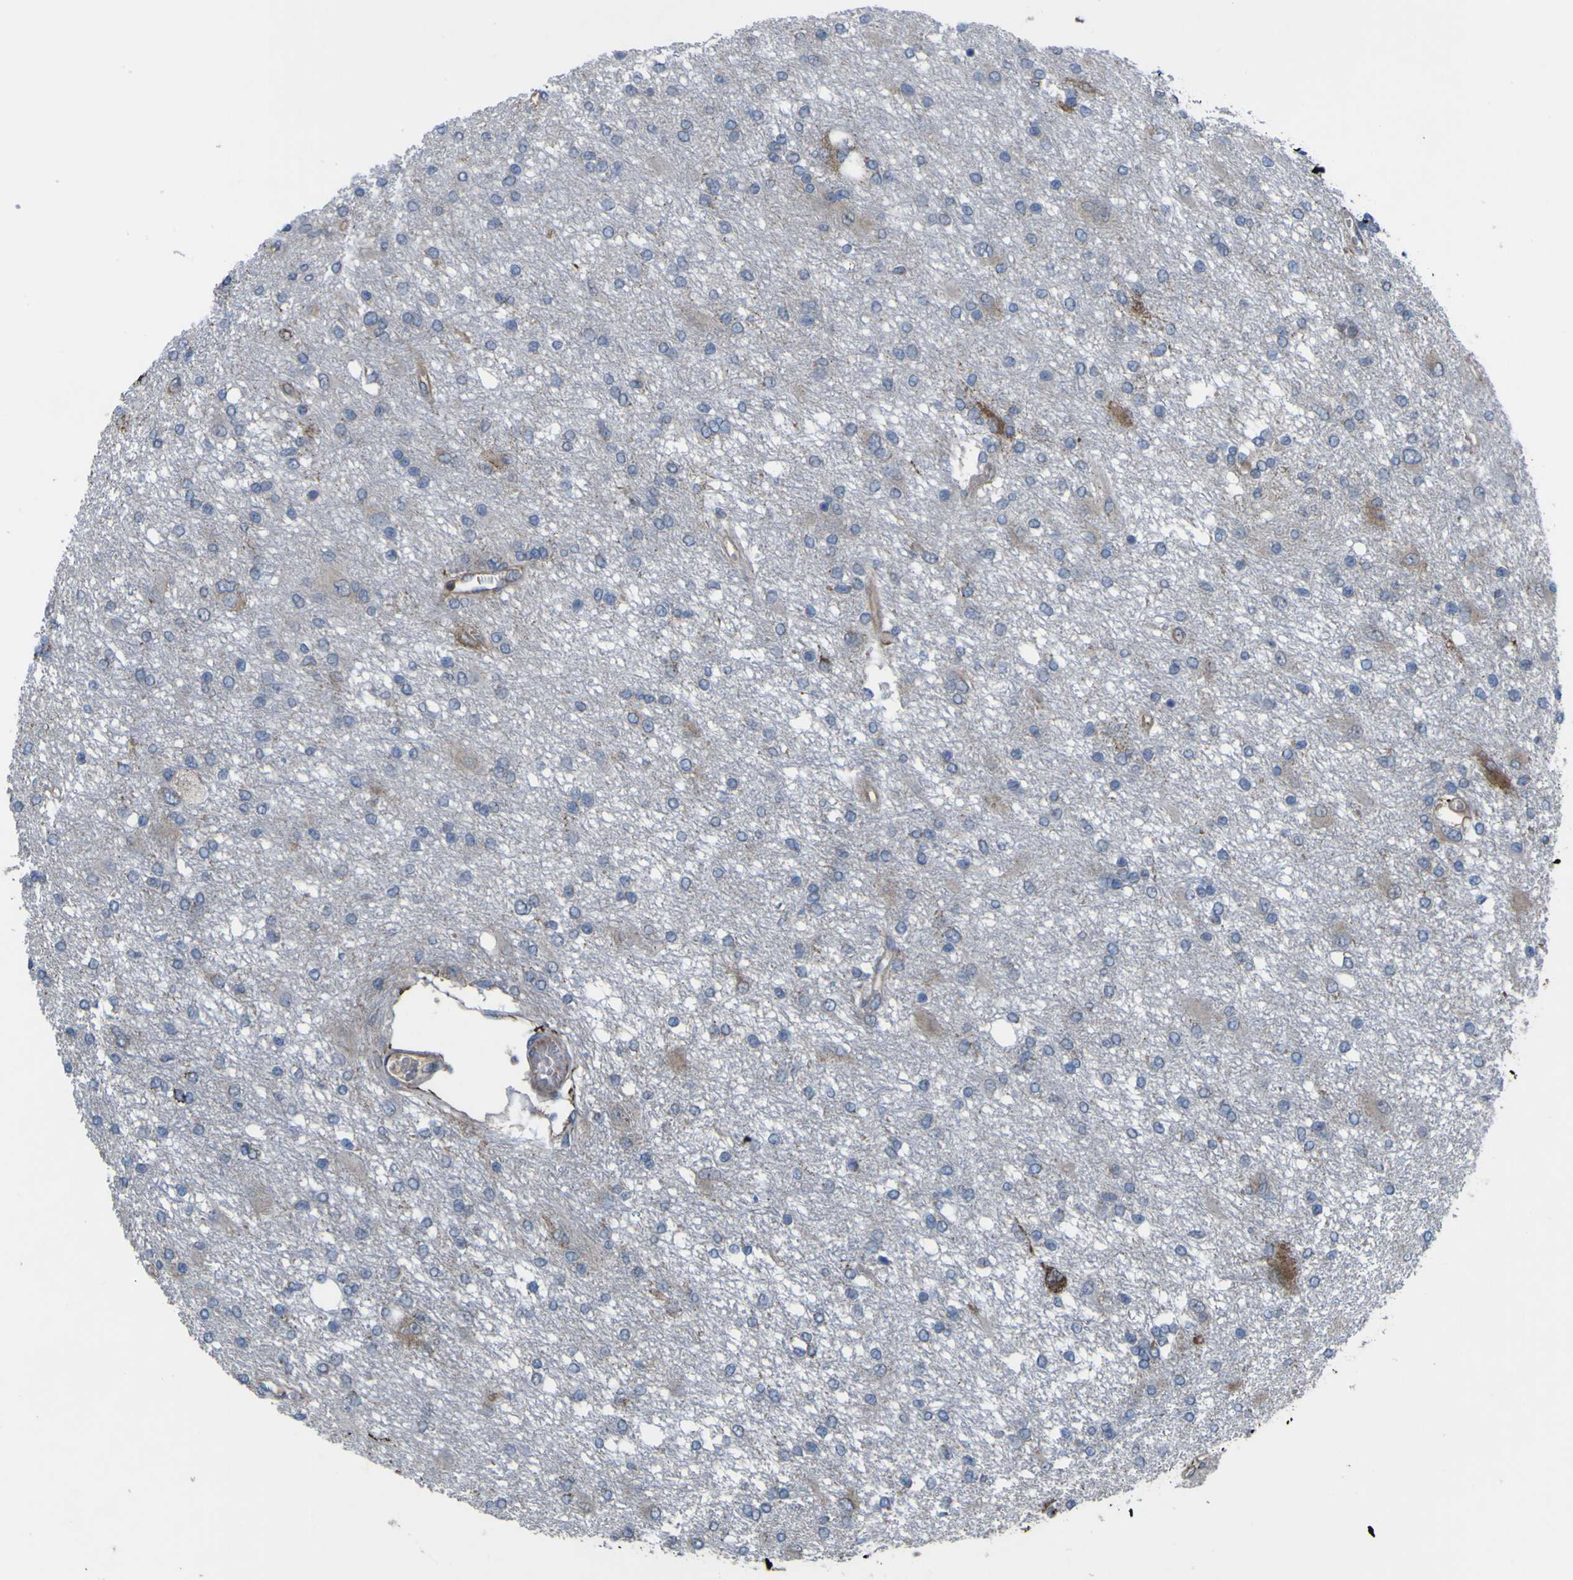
{"staining": {"intensity": "moderate", "quantity": "<25%", "location": "cytoplasmic/membranous"}, "tissue": "glioma", "cell_type": "Tumor cells", "image_type": "cancer", "snomed": [{"axis": "morphology", "description": "Glioma, malignant, High grade"}, {"axis": "topography", "description": "Brain"}], "caption": "The immunohistochemical stain highlights moderate cytoplasmic/membranous staining in tumor cells of glioma tissue.", "gene": "GPLD1", "patient": {"sex": "female", "age": 59}}